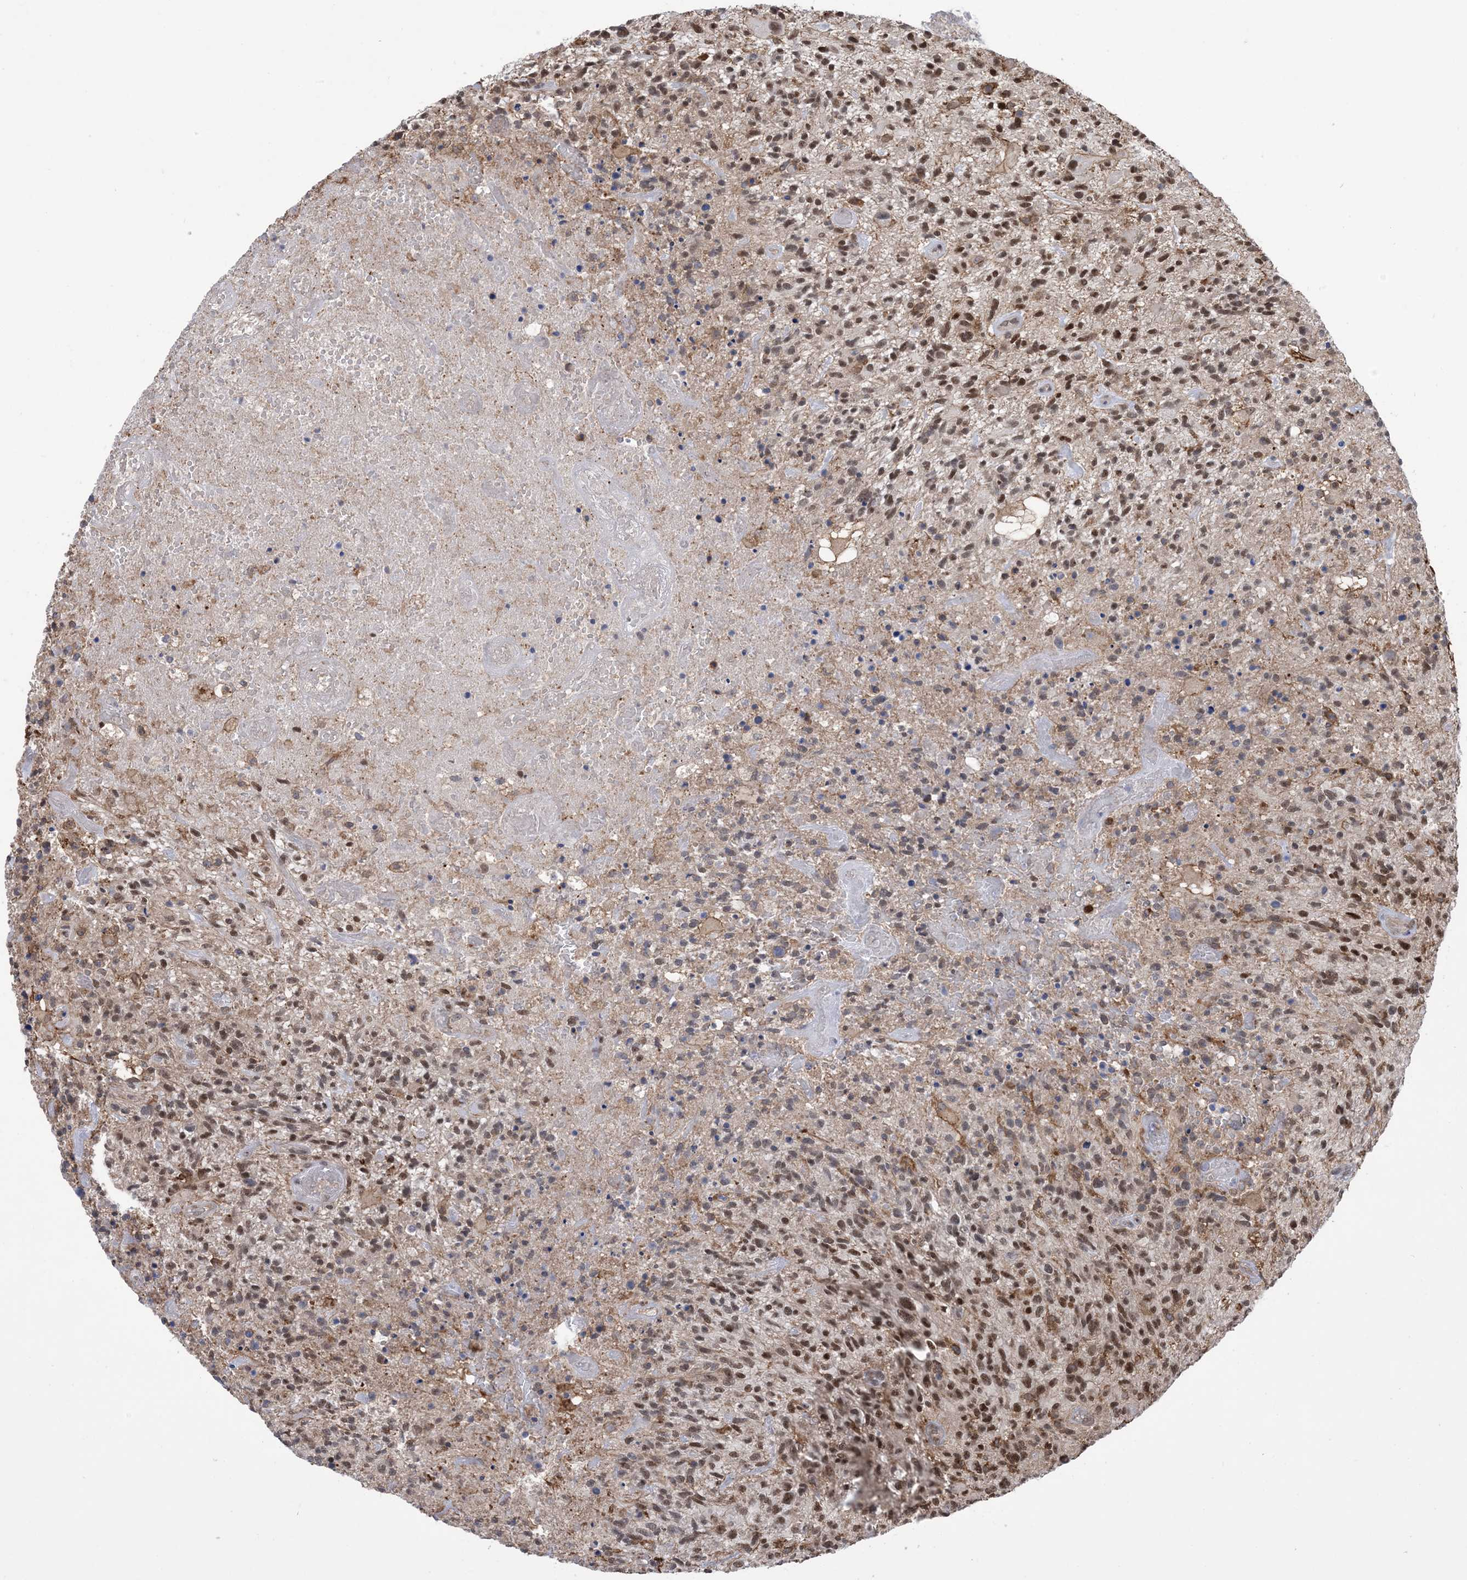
{"staining": {"intensity": "moderate", "quantity": ">75%", "location": "nuclear"}, "tissue": "glioma", "cell_type": "Tumor cells", "image_type": "cancer", "snomed": [{"axis": "morphology", "description": "Glioma, malignant, High grade"}, {"axis": "topography", "description": "Brain"}], "caption": "A brown stain shows moderate nuclear staining of a protein in glioma tumor cells. (DAB (3,3'-diaminobenzidine) = brown stain, brightfield microscopy at high magnification).", "gene": "ZNF8", "patient": {"sex": "male", "age": 47}}